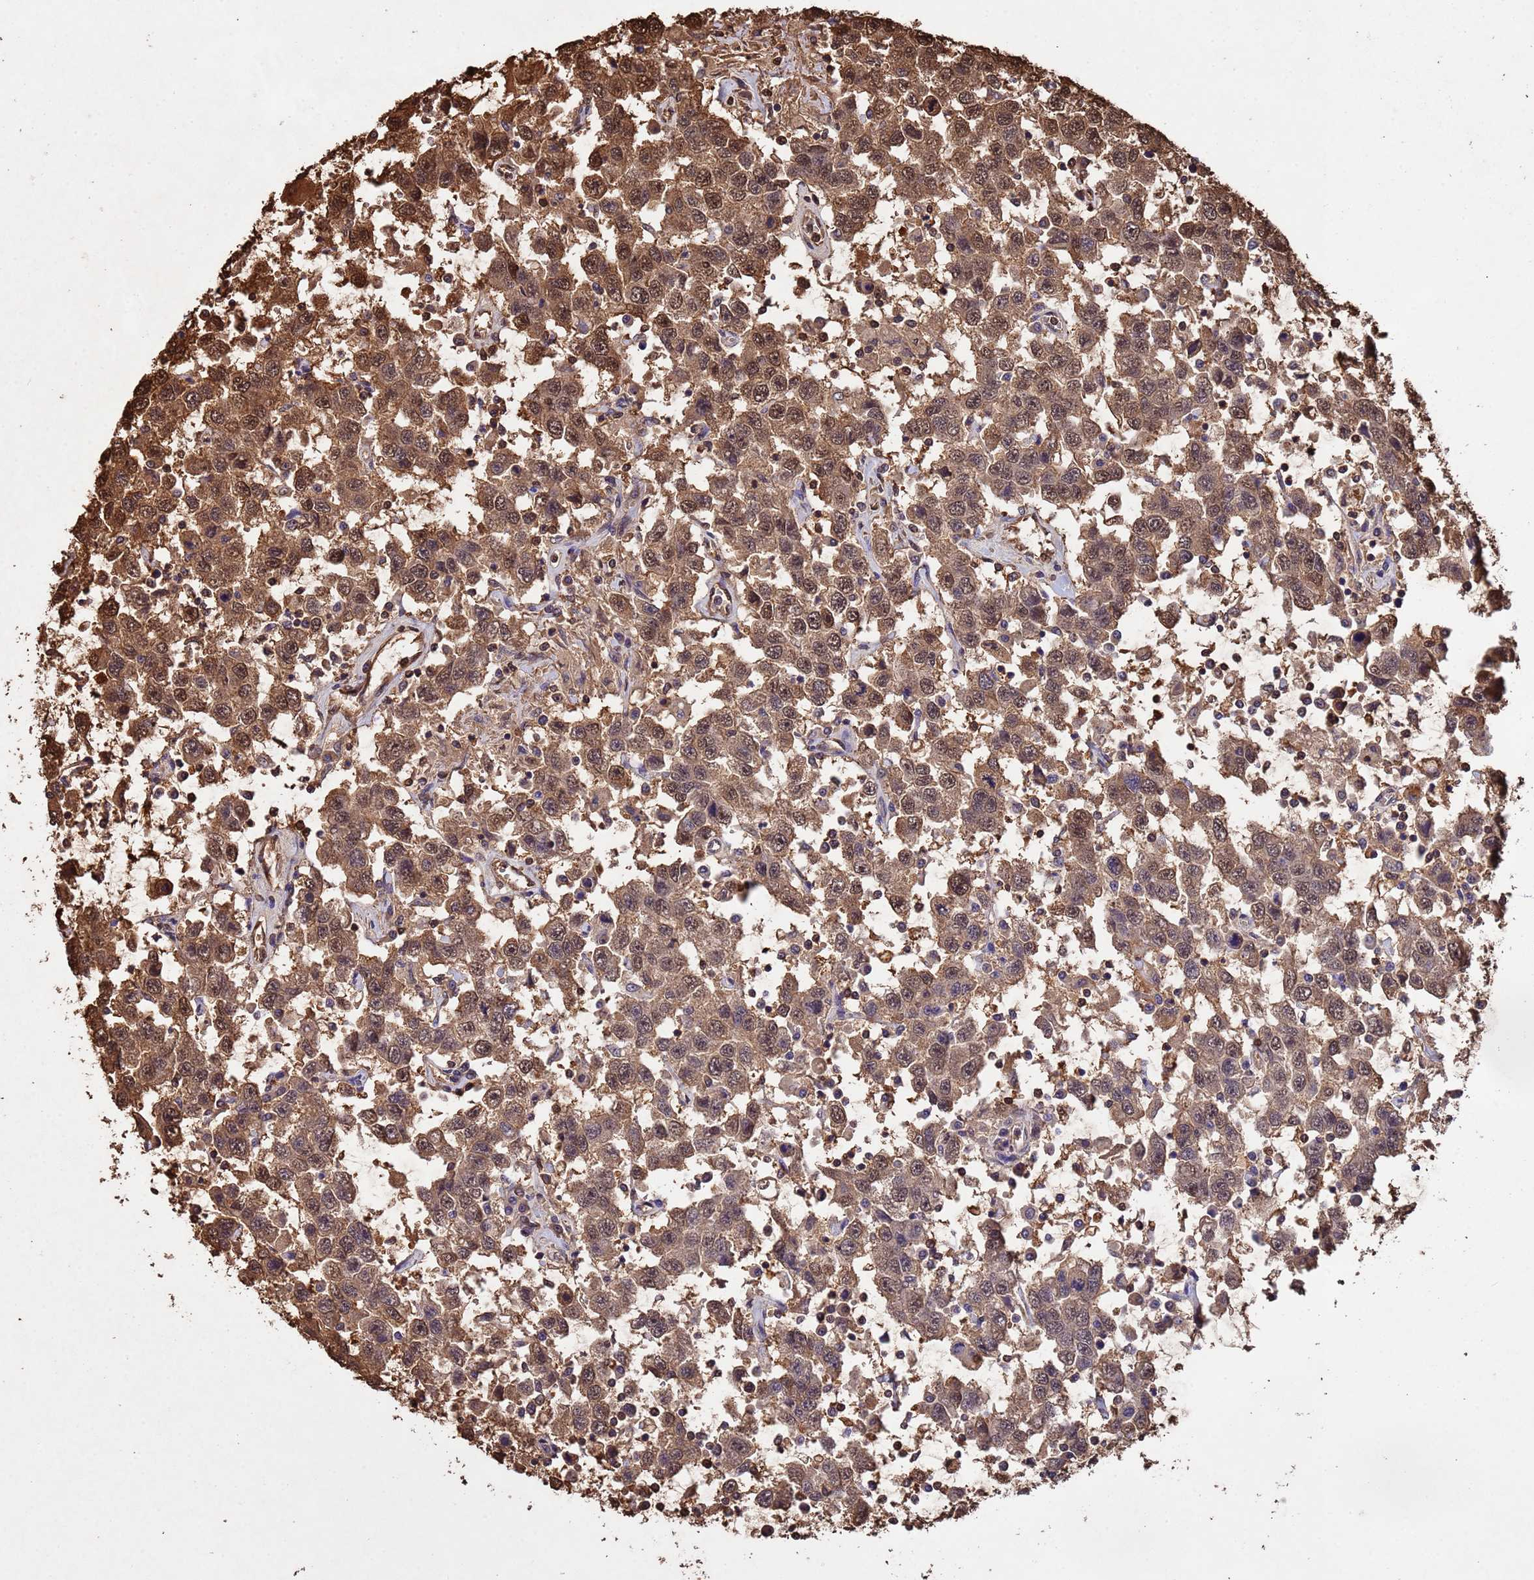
{"staining": {"intensity": "moderate", "quantity": ">75%", "location": "cytoplasmic/membranous,nuclear"}, "tissue": "testis cancer", "cell_type": "Tumor cells", "image_type": "cancer", "snomed": [{"axis": "morphology", "description": "Seminoma, NOS"}, {"axis": "topography", "description": "Testis"}], "caption": "Testis cancer stained with a brown dye displays moderate cytoplasmic/membranous and nuclear positive staining in approximately >75% of tumor cells.", "gene": "SUMO4", "patient": {"sex": "male", "age": 41}}